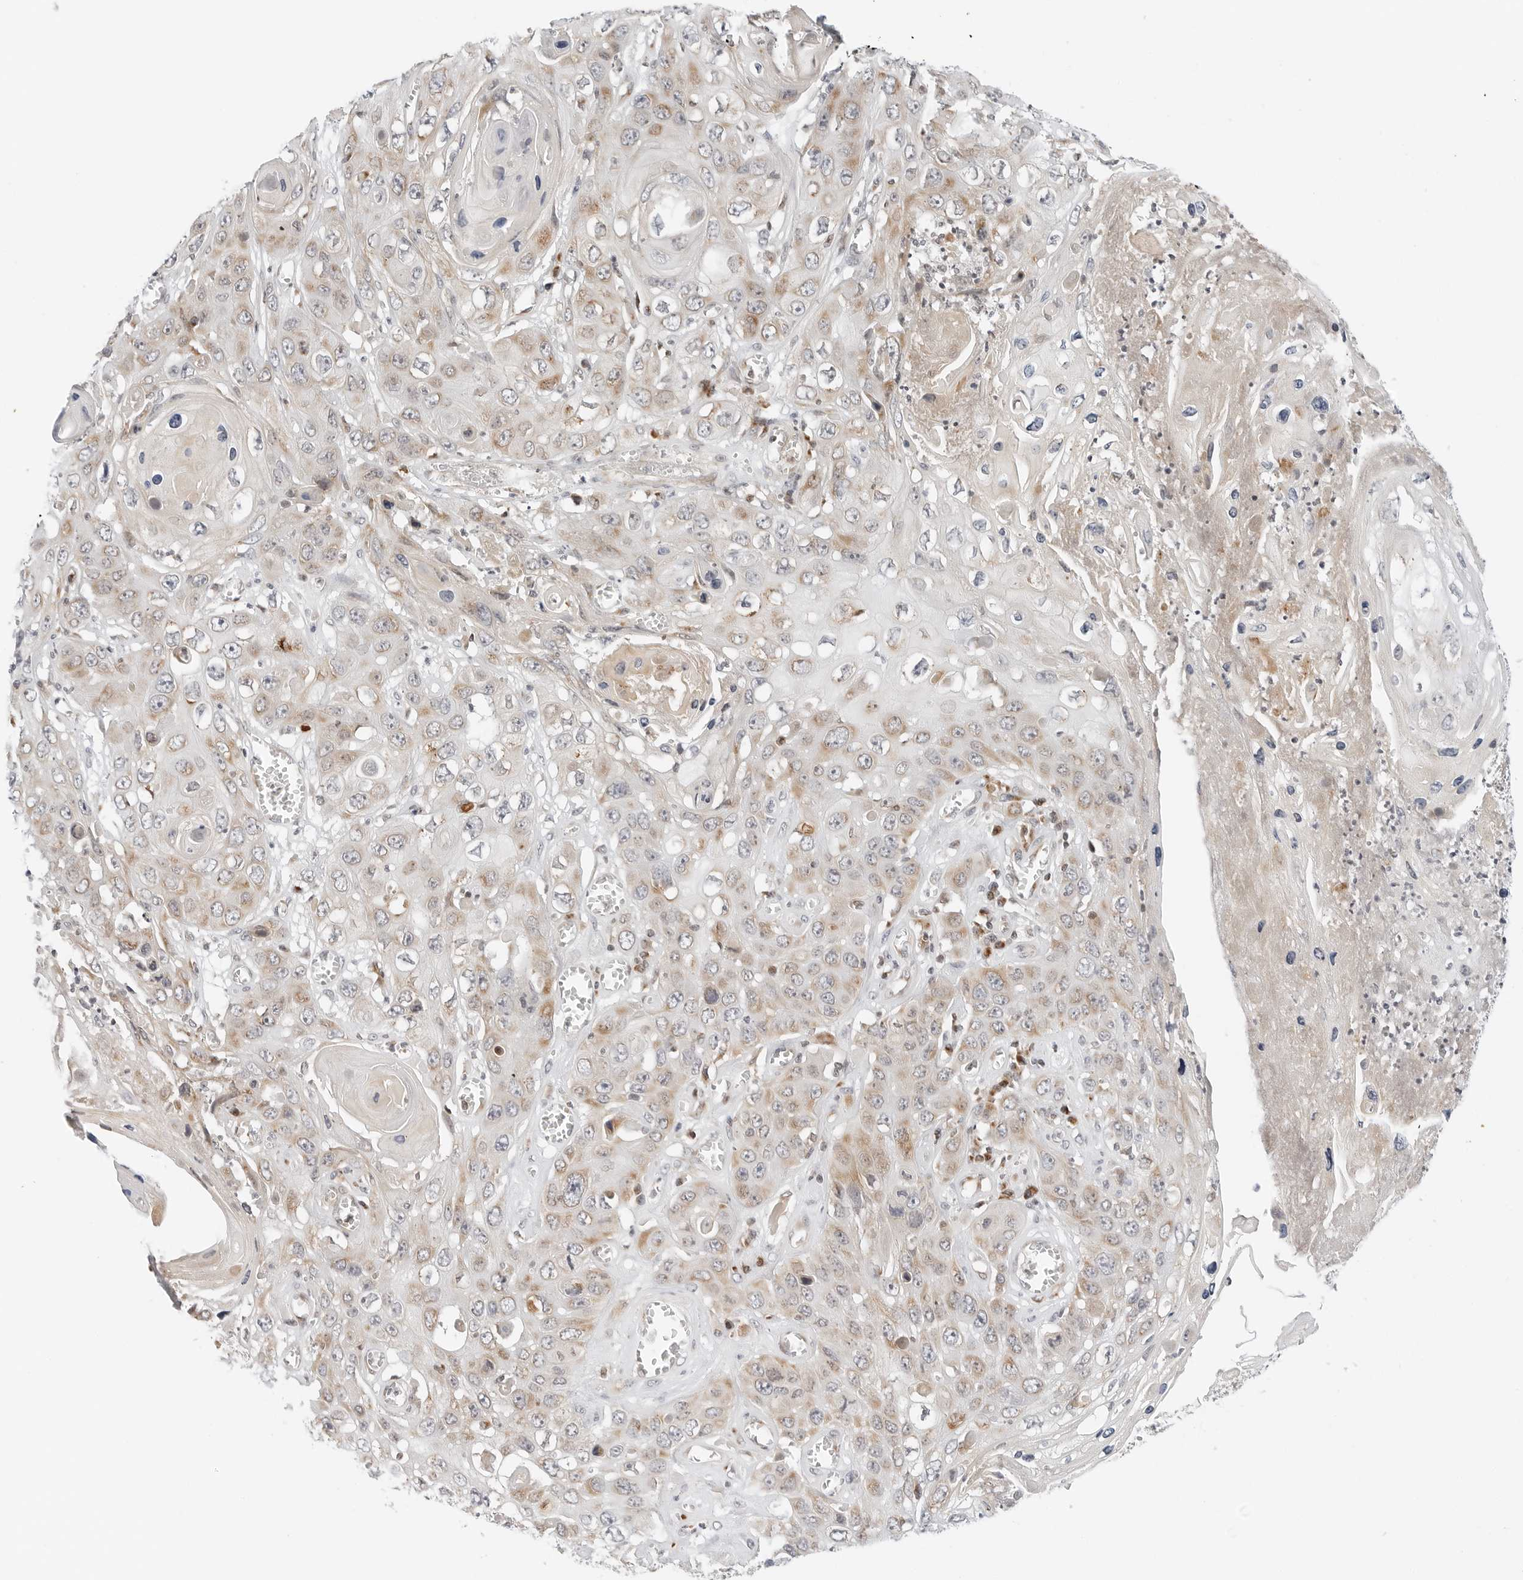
{"staining": {"intensity": "moderate", "quantity": "<25%", "location": "cytoplasmic/membranous"}, "tissue": "skin cancer", "cell_type": "Tumor cells", "image_type": "cancer", "snomed": [{"axis": "morphology", "description": "Squamous cell carcinoma, NOS"}, {"axis": "topography", "description": "Skin"}], "caption": "Skin cancer stained for a protein reveals moderate cytoplasmic/membranous positivity in tumor cells. The protein of interest is shown in brown color, while the nuclei are stained blue.", "gene": "DYRK4", "patient": {"sex": "male", "age": 55}}